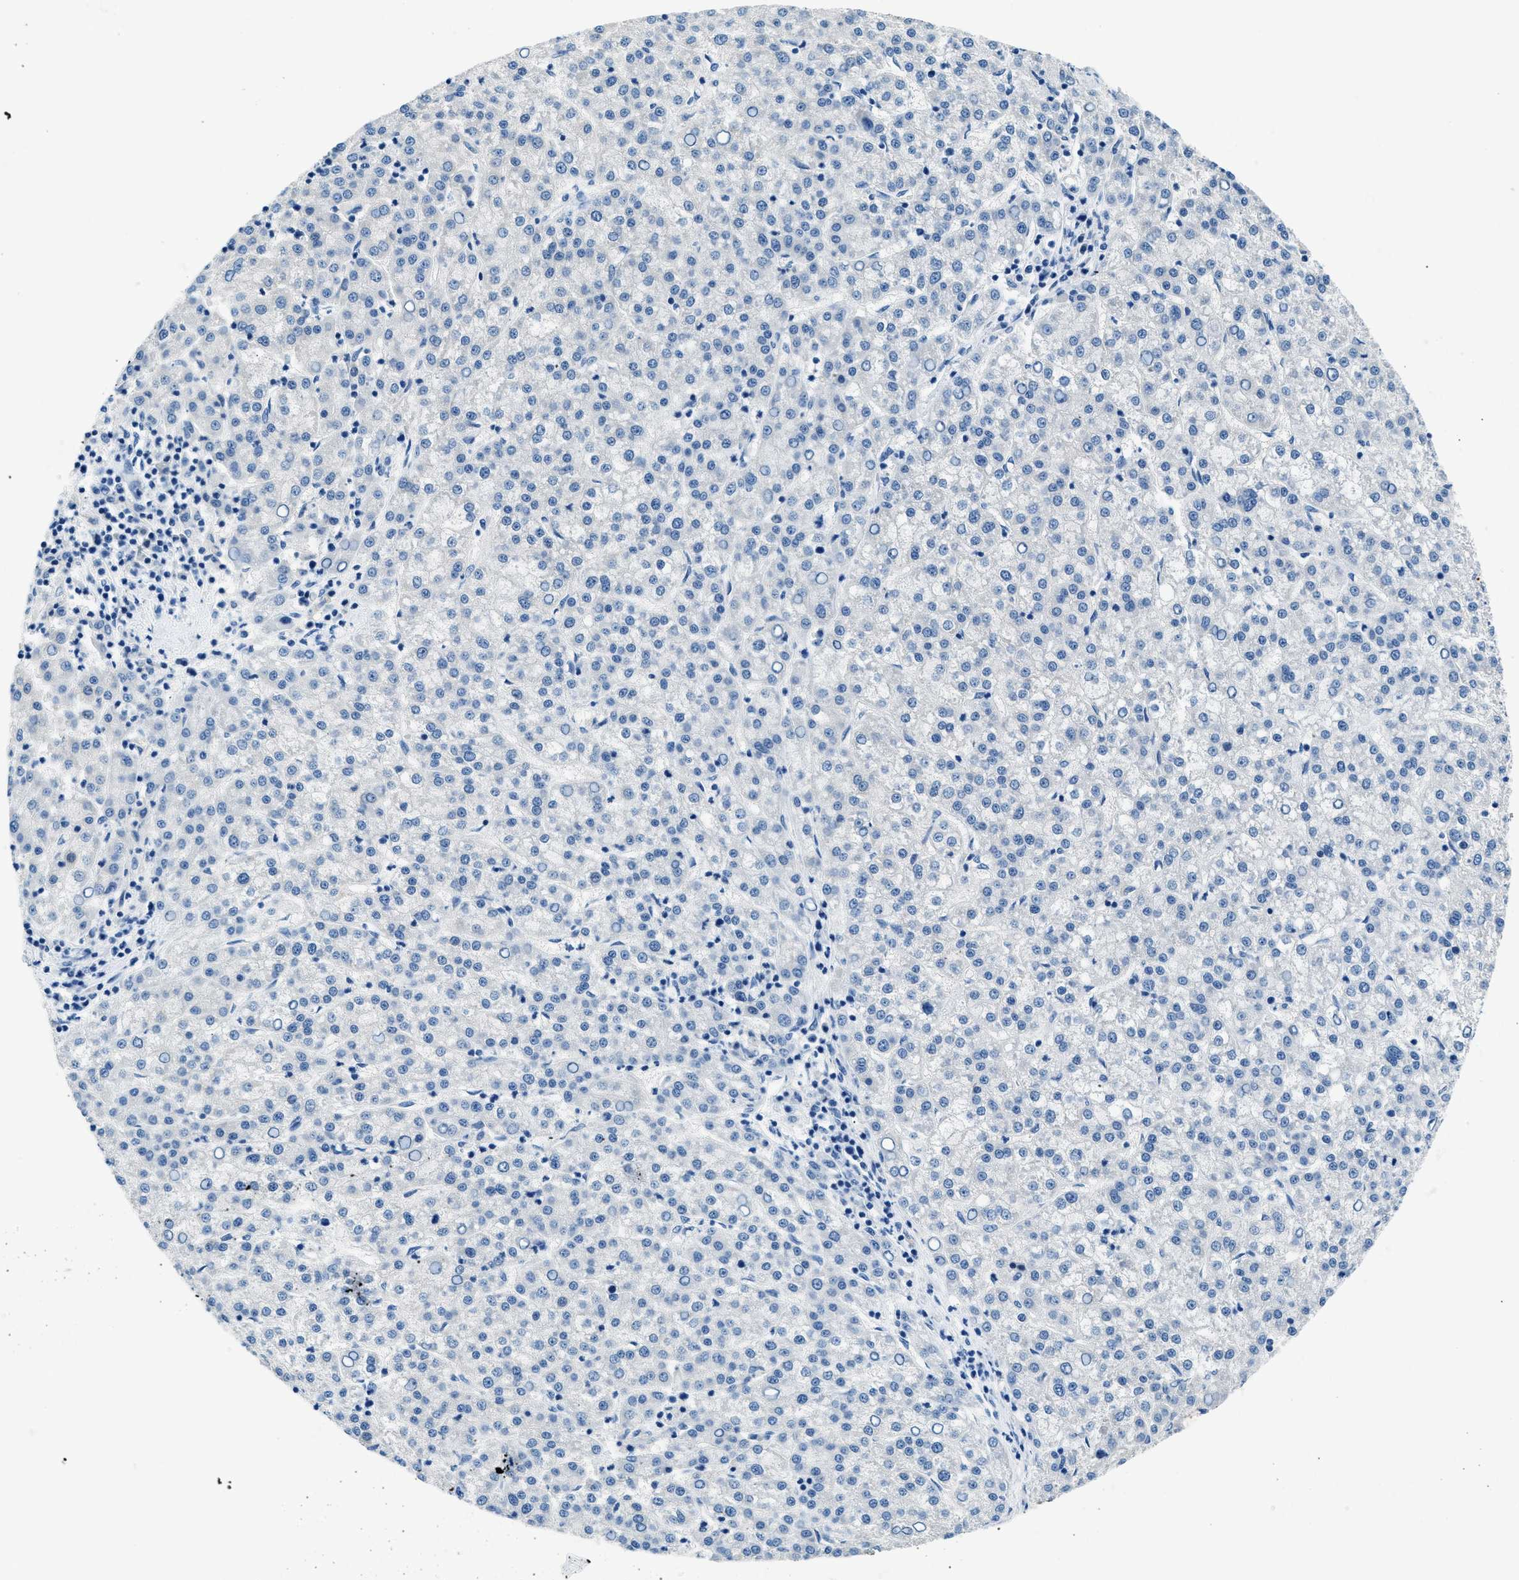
{"staining": {"intensity": "negative", "quantity": "none", "location": "none"}, "tissue": "liver cancer", "cell_type": "Tumor cells", "image_type": "cancer", "snomed": [{"axis": "morphology", "description": "Carcinoma, Hepatocellular, NOS"}, {"axis": "topography", "description": "Liver"}], "caption": "Protein analysis of liver hepatocellular carcinoma displays no significant positivity in tumor cells.", "gene": "CLDN18", "patient": {"sex": "female", "age": 58}}